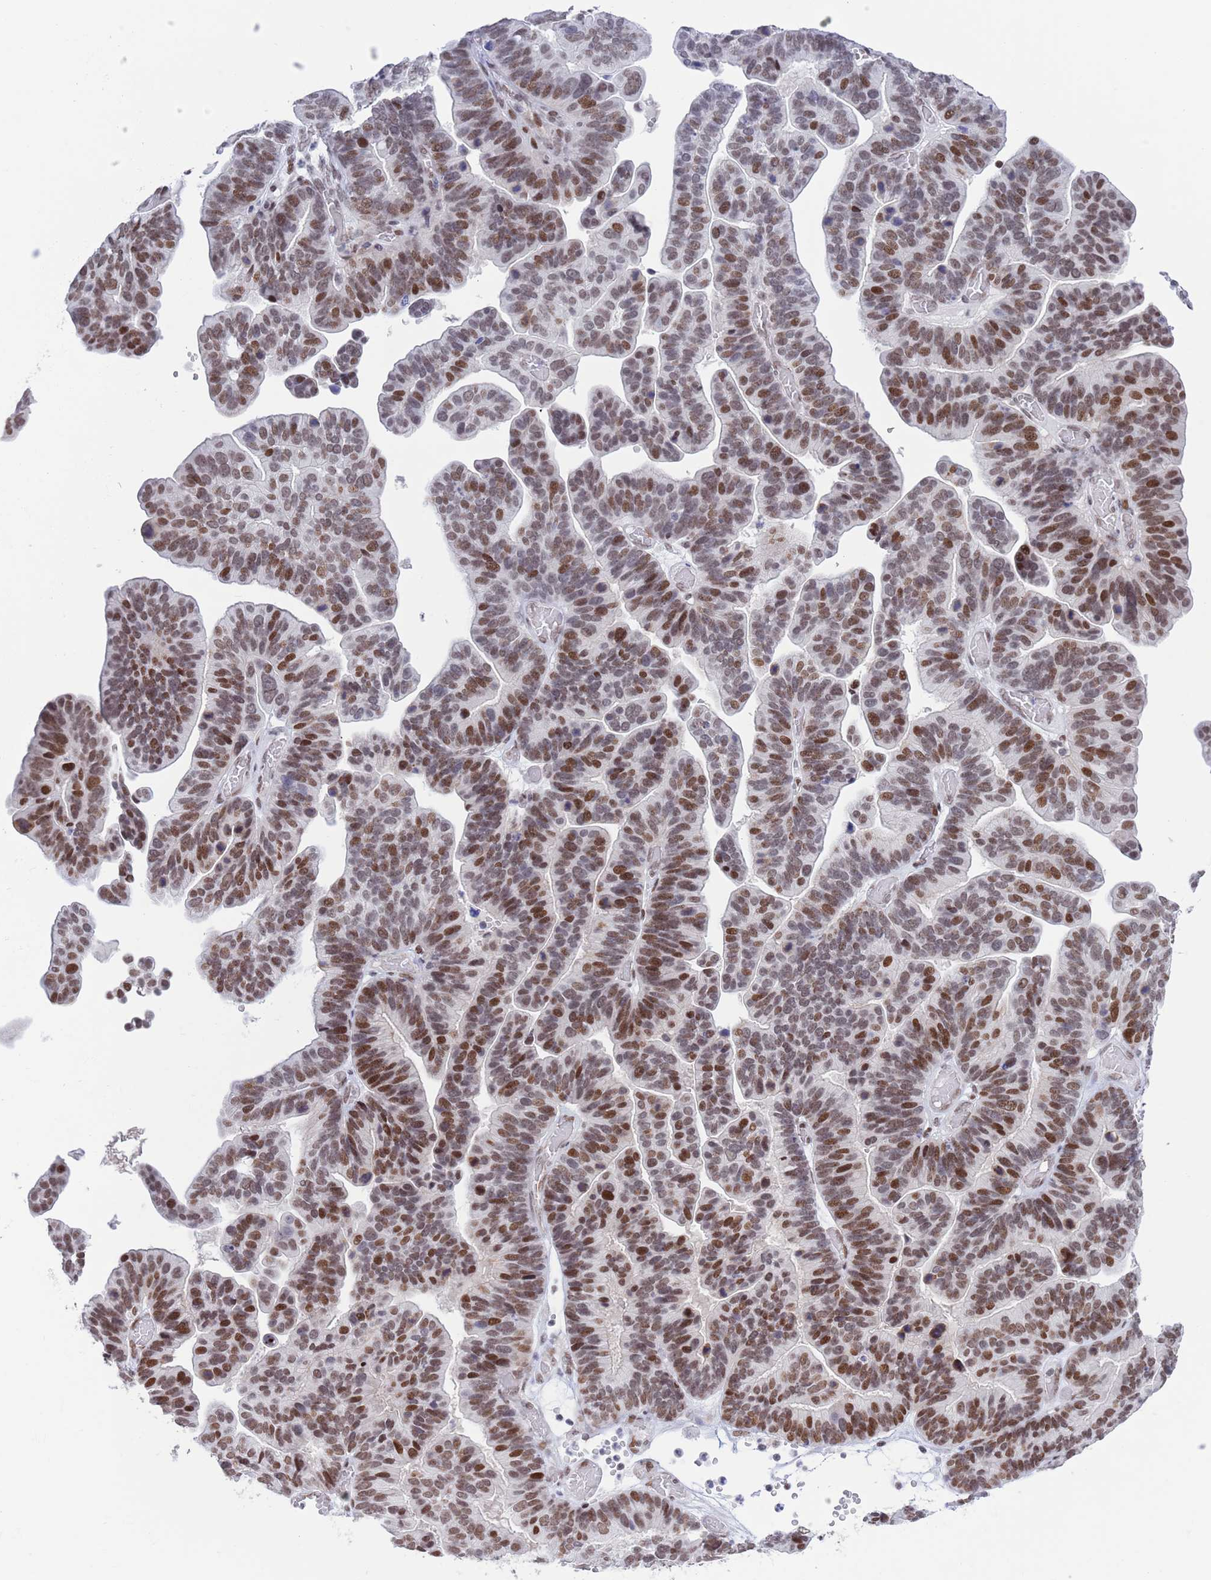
{"staining": {"intensity": "moderate", "quantity": ">75%", "location": "nuclear"}, "tissue": "ovarian cancer", "cell_type": "Tumor cells", "image_type": "cancer", "snomed": [{"axis": "morphology", "description": "Cystadenocarcinoma, serous, NOS"}, {"axis": "topography", "description": "Ovary"}], "caption": "This histopathology image demonstrates immunohistochemistry (IHC) staining of serous cystadenocarcinoma (ovarian), with medium moderate nuclear positivity in approximately >75% of tumor cells.", "gene": "ZNF382", "patient": {"sex": "female", "age": 56}}